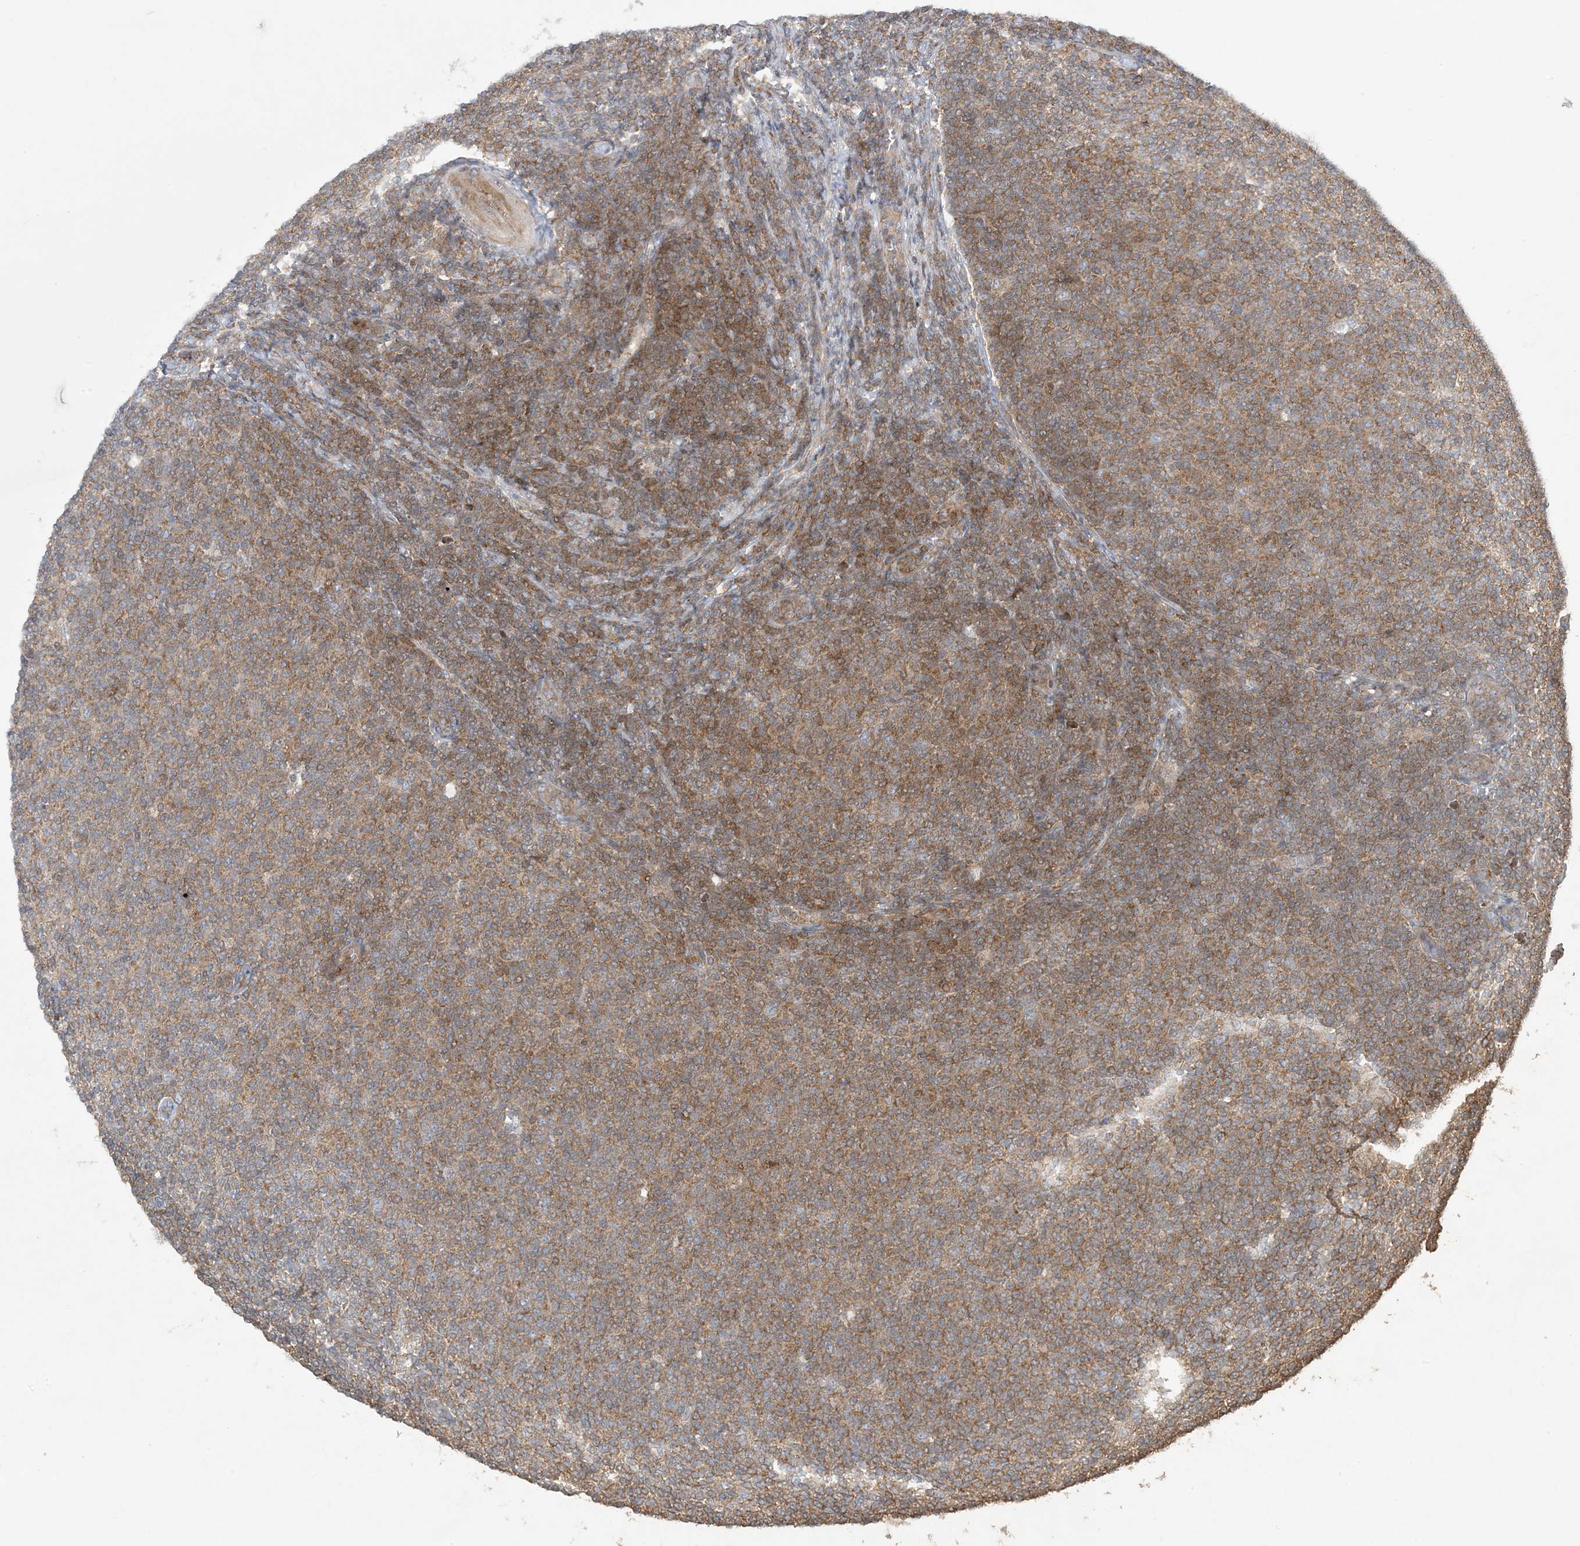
{"staining": {"intensity": "strong", "quantity": "25%-75%", "location": "cytoplasmic/membranous"}, "tissue": "lymphoma", "cell_type": "Tumor cells", "image_type": "cancer", "snomed": [{"axis": "morphology", "description": "Malignant lymphoma, non-Hodgkin's type, Low grade"}, {"axis": "topography", "description": "Lymph node"}], "caption": "Strong cytoplasmic/membranous staining is identified in approximately 25%-75% of tumor cells in malignant lymphoma, non-Hodgkin's type (low-grade). (DAB IHC, brown staining for protein, blue staining for nuclei).", "gene": "ATP13A2", "patient": {"sex": "male", "age": 66}}